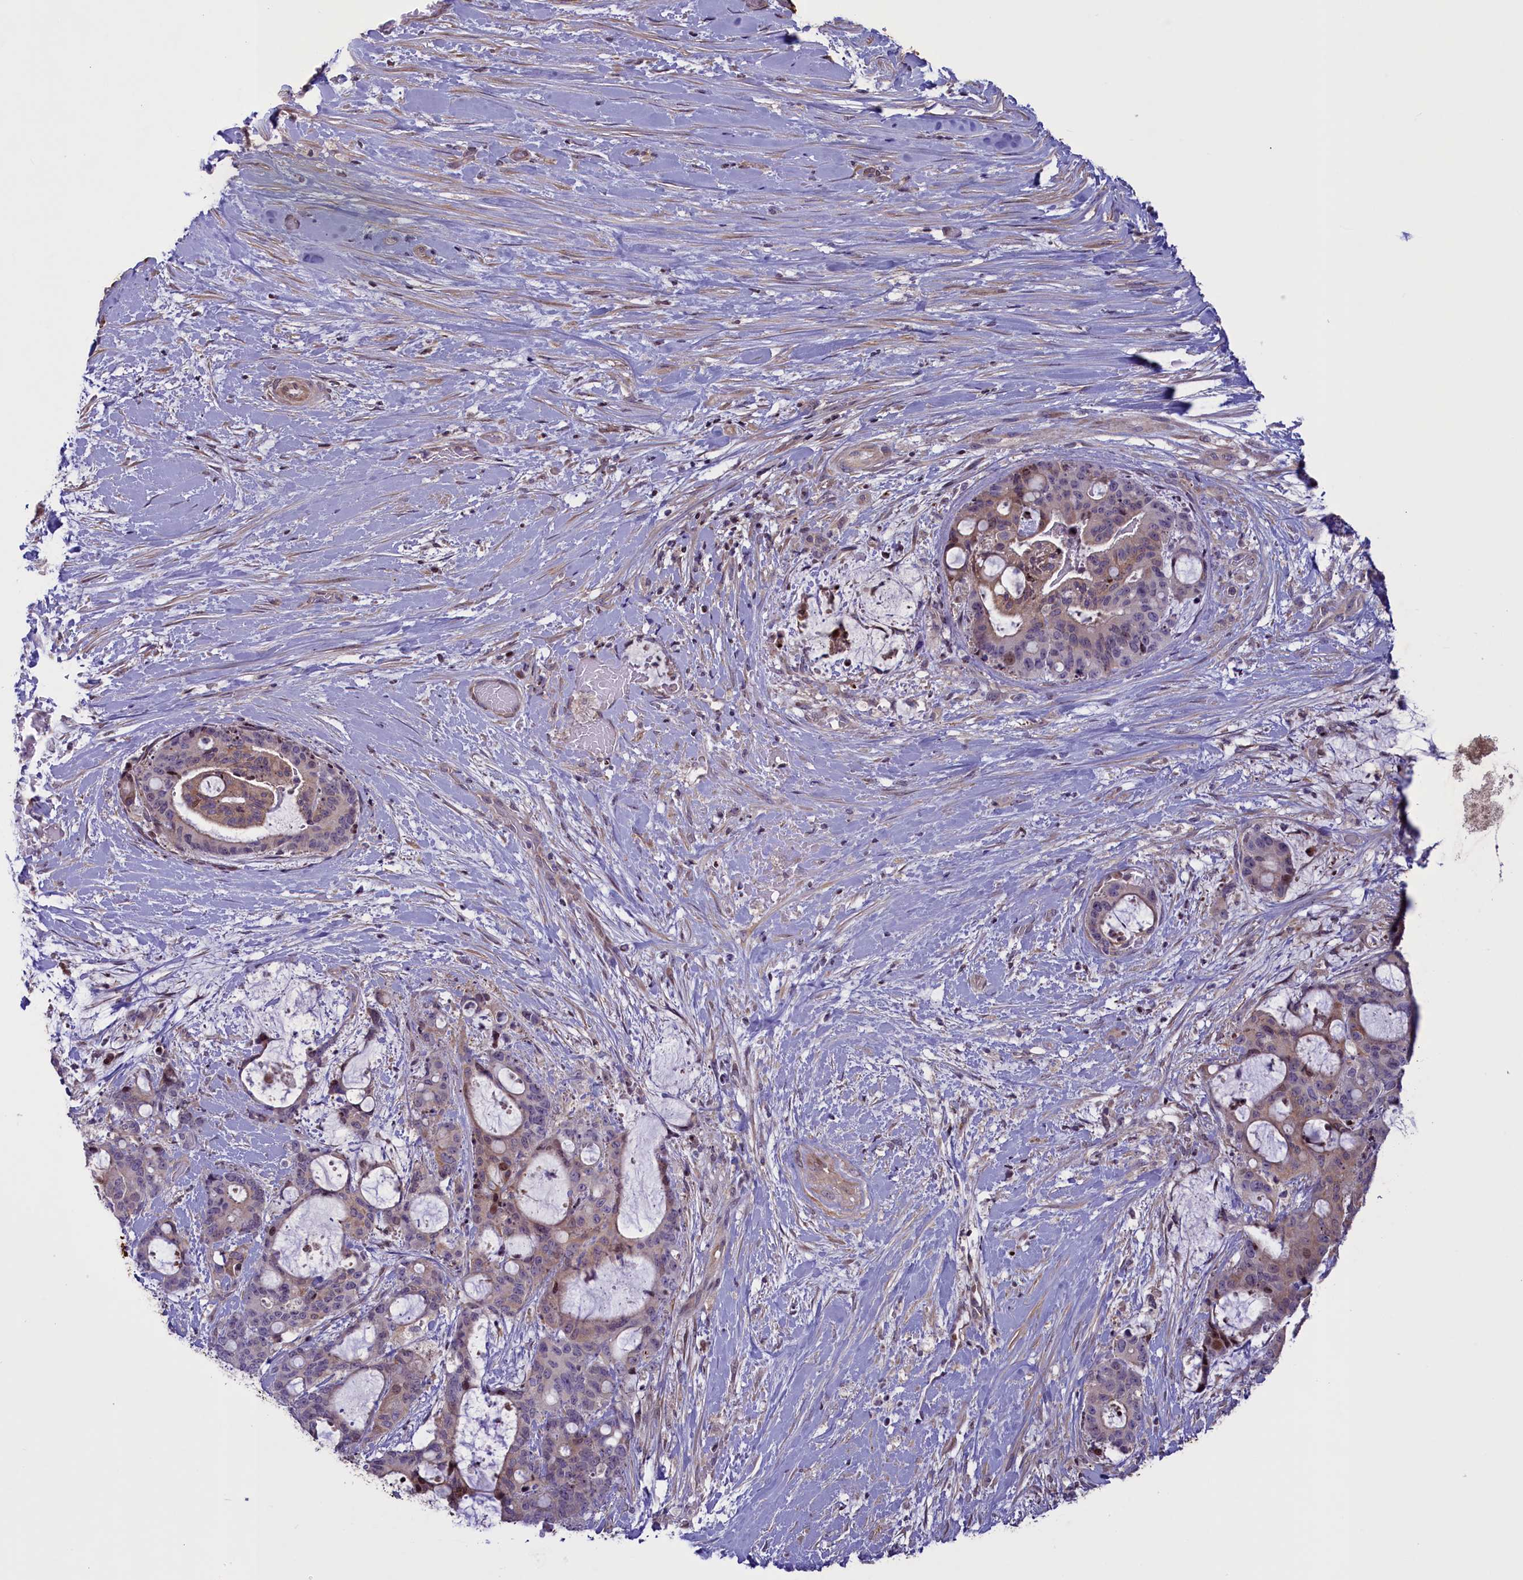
{"staining": {"intensity": "weak", "quantity": "<25%", "location": "cytoplasmic/membranous,nuclear"}, "tissue": "liver cancer", "cell_type": "Tumor cells", "image_type": "cancer", "snomed": [{"axis": "morphology", "description": "Normal tissue, NOS"}, {"axis": "morphology", "description": "Cholangiocarcinoma"}, {"axis": "topography", "description": "Liver"}, {"axis": "topography", "description": "Peripheral nerve tissue"}], "caption": "Immunohistochemistry photomicrograph of human liver cancer stained for a protein (brown), which exhibits no positivity in tumor cells. Brightfield microscopy of immunohistochemistry (IHC) stained with DAB (brown) and hematoxylin (blue), captured at high magnification.", "gene": "MAN2C1", "patient": {"sex": "female", "age": 73}}